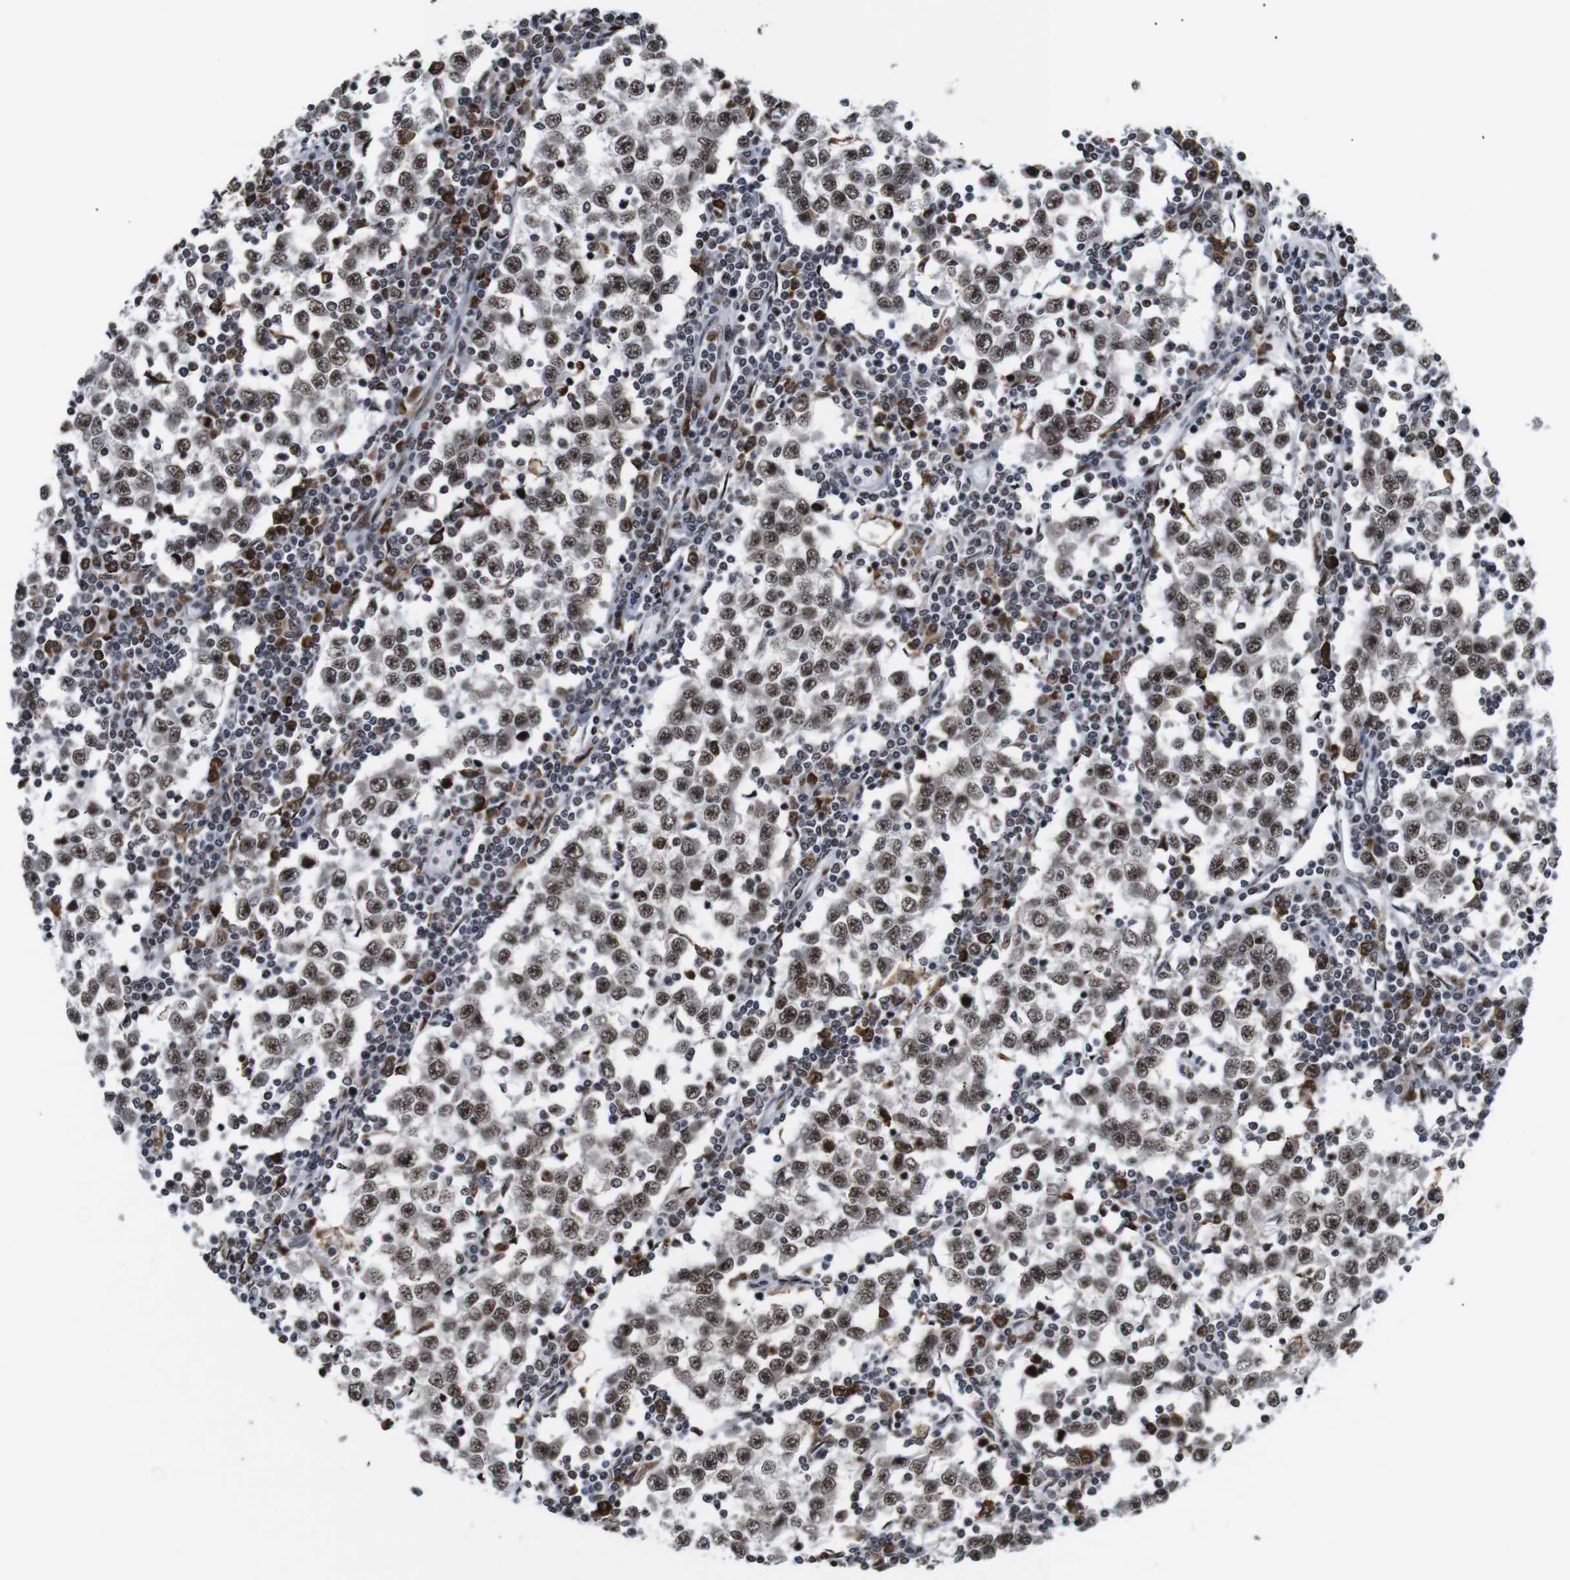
{"staining": {"intensity": "moderate", "quantity": ">75%", "location": "nuclear"}, "tissue": "testis cancer", "cell_type": "Tumor cells", "image_type": "cancer", "snomed": [{"axis": "morphology", "description": "Seminoma, NOS"}, {"axis": "topography", "description": "Testis"}], "caption": "Protein staining of testis cancer tissue reveals moderate nuclear expression in approximately >75% of tumor cells.", "gene": "EIF4G1", "patient": {"sex": "male", "age": 65}}